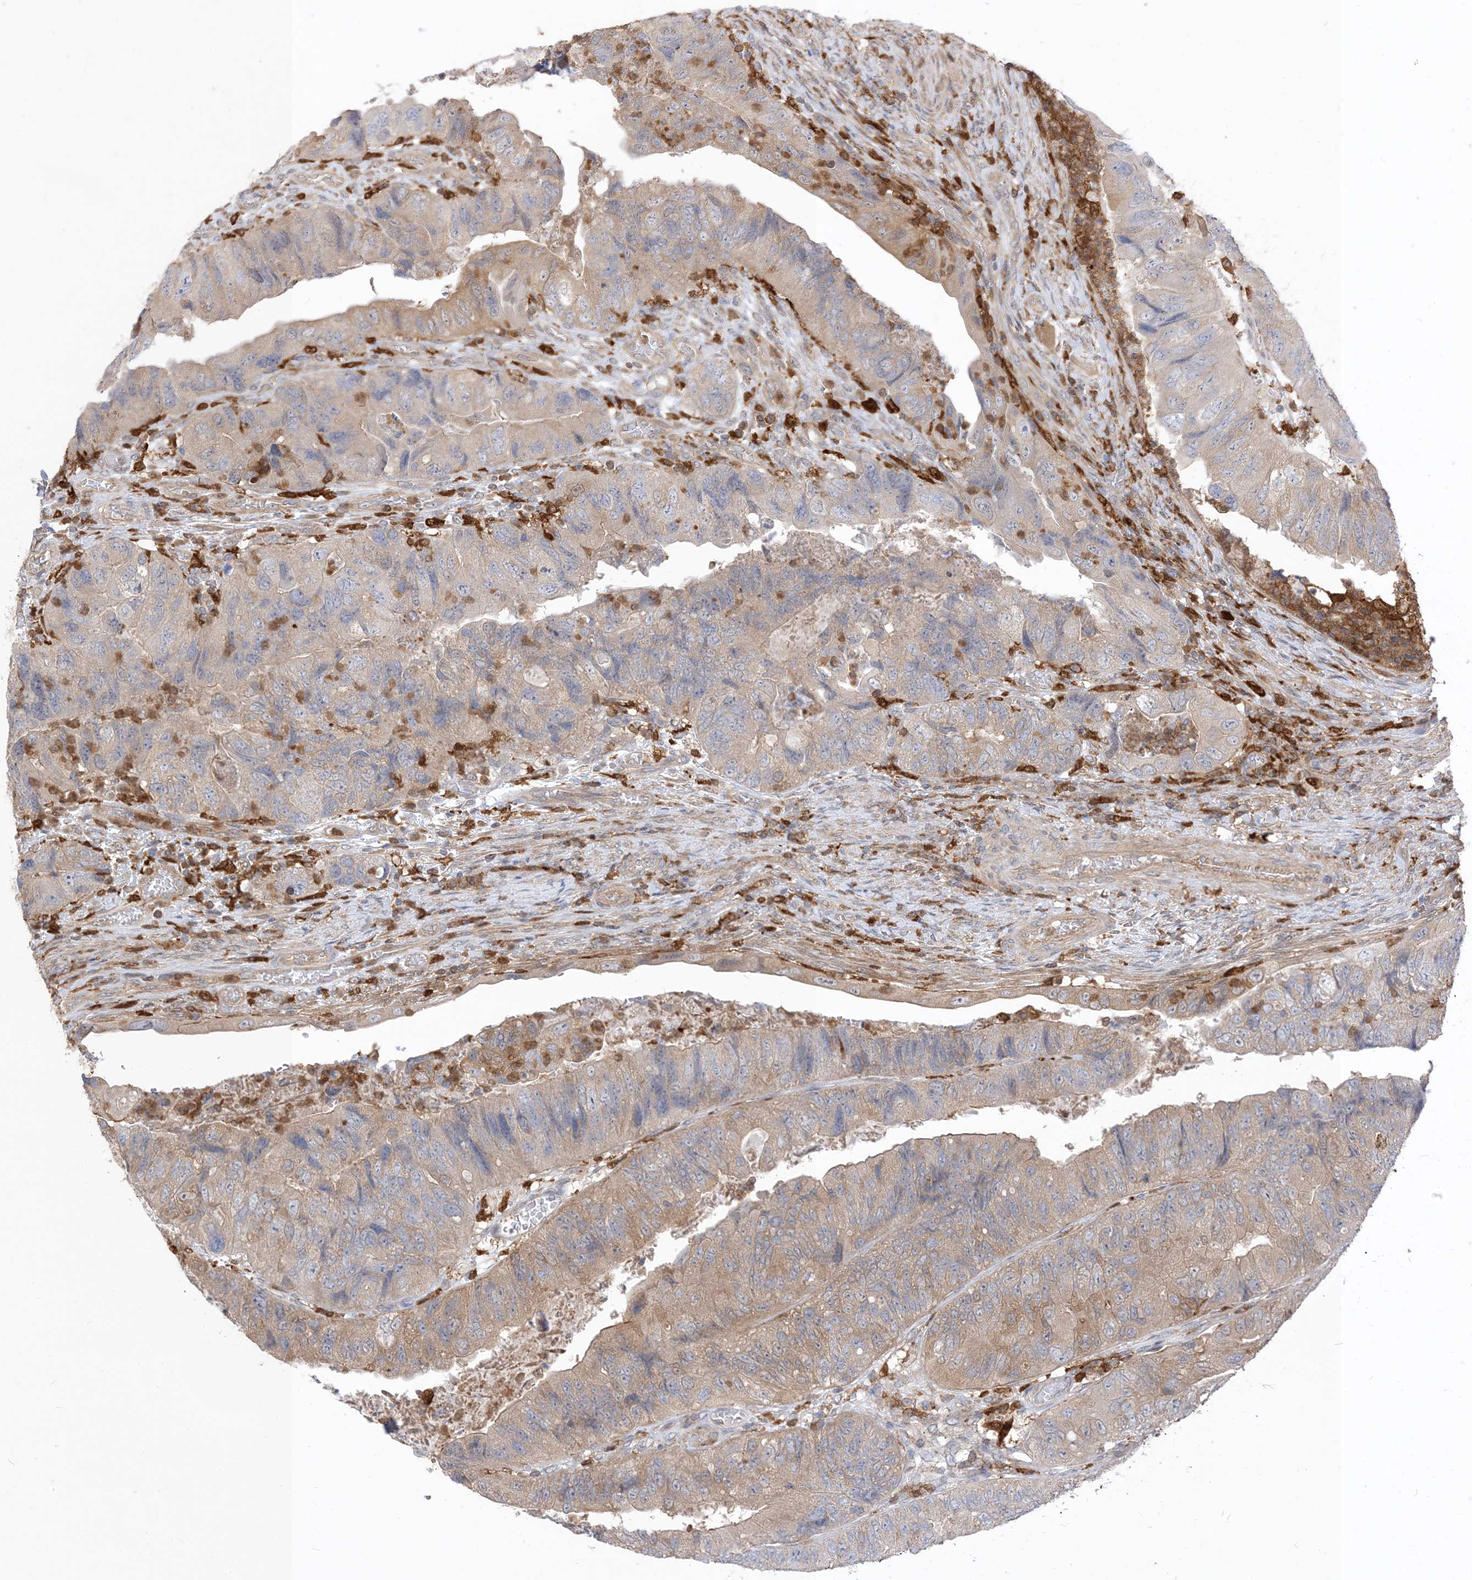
{"staining": {"intensity": "weak", "quantity": "25%-75%", "location": "cytoplasmic/membranous"}, "tissue": "colorectal cancer", "cell_type": "Tumor cells", "image_type": "cancer", "snomed": [{"axis": "morphology", "description": "Adenocarcinoma, NOS"}, {"axis": "topography", "description": "Rectum"}], "caption": "DAB immunohistochemical staining of colorectal cancer displays weak cytoplasmic/membranous protein staining in about 25%-75% of tumor cells. (brown staining indicates protein expression, while blue staining denotes nuclei).", "gene": "NAGK", "patient": {"sex": "male", "age": 63}}